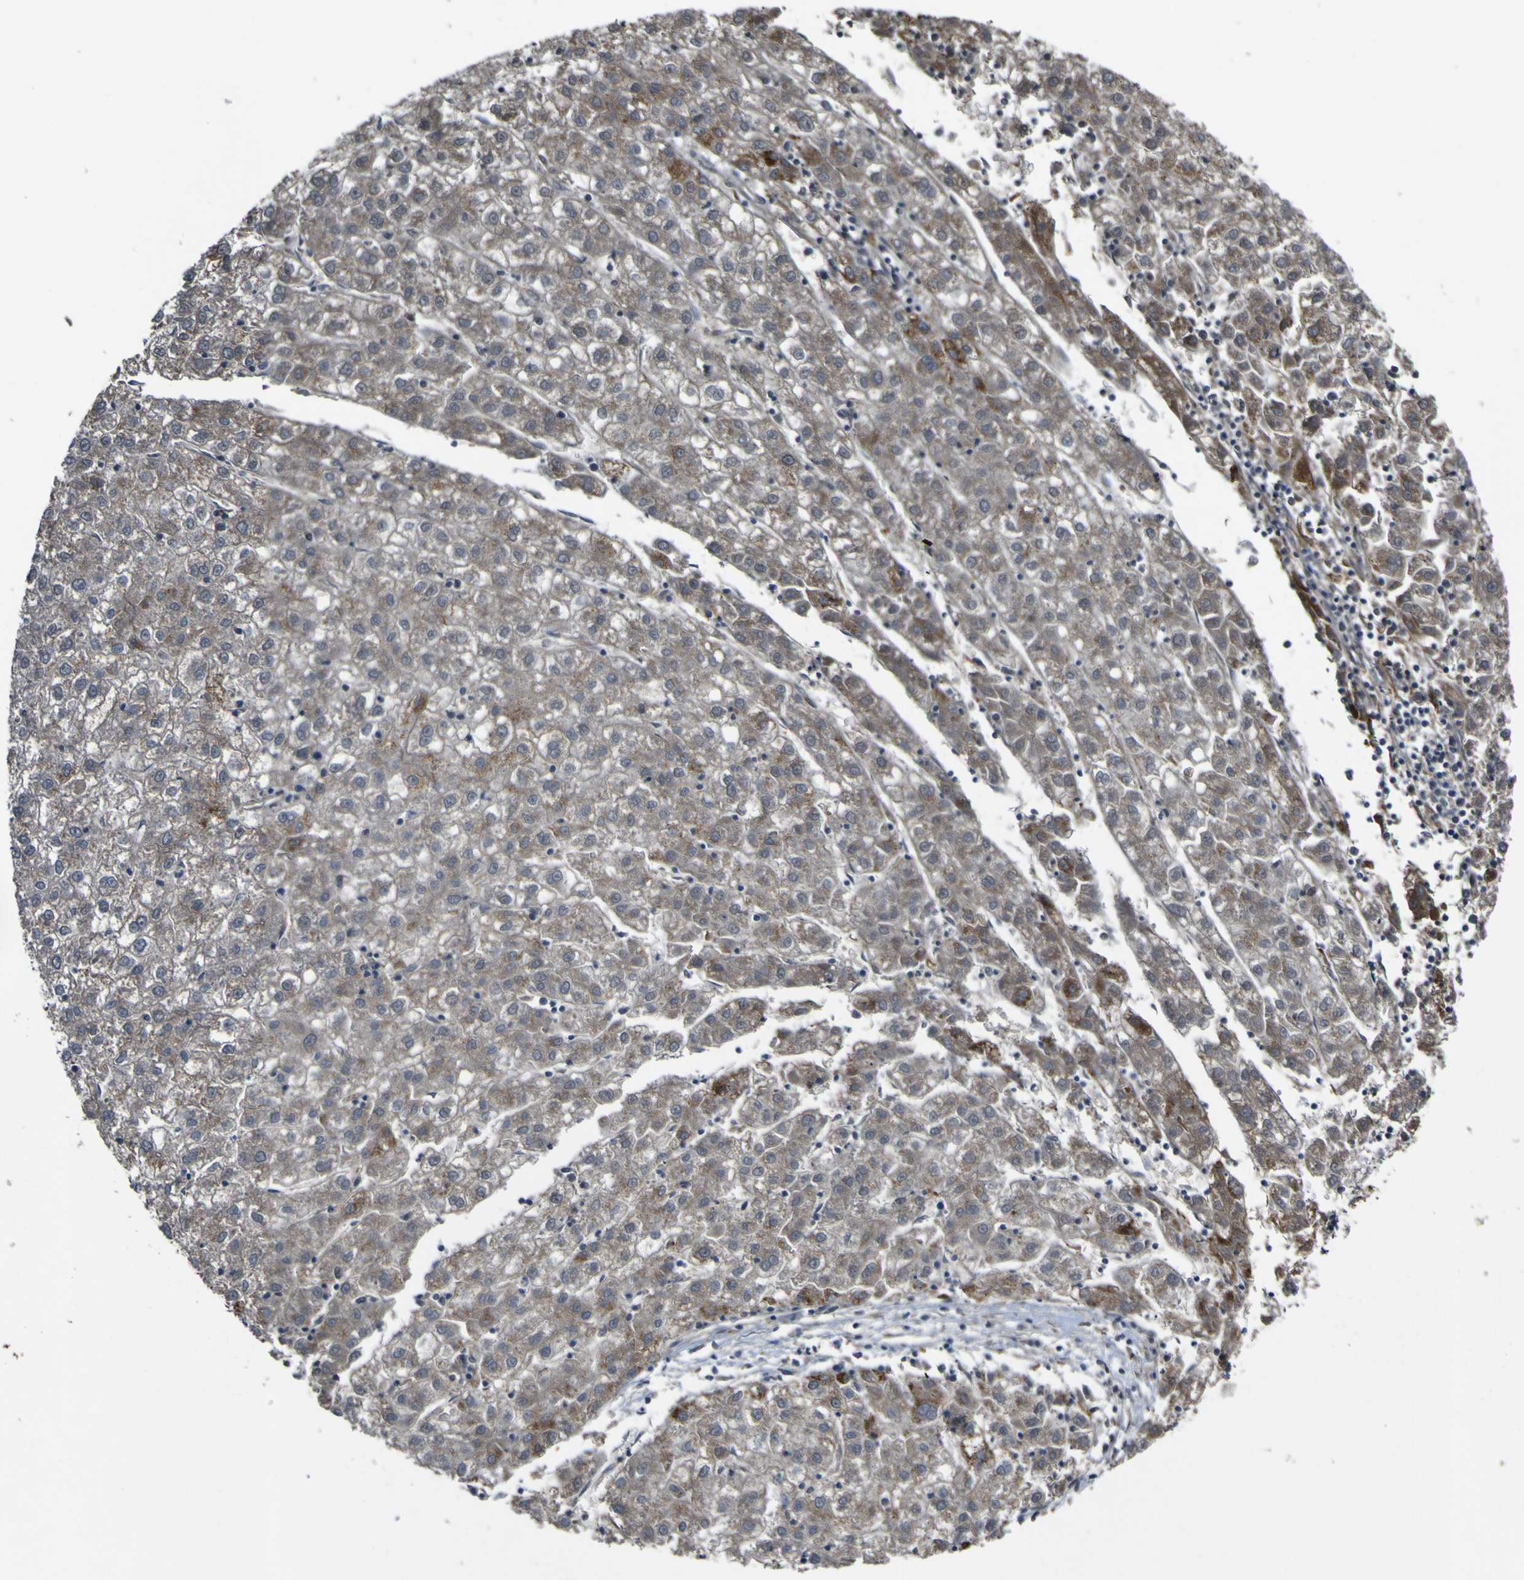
{"staining": {"intensity": "weak", "quantity": "25%-75%", "location": "cytoplasmic/membranous"}, "tissue": "liver cancer", "cell_type": "Tumor cells", "image_type": "cancer", "snomed": [{"axis": "morphology", "description": "Carcinoma, Hepatocellular, NOS"}, {"axis": "topography", "description": "Liver"}], "caption": "Immunohistochemical staining of human liver hepatocellular carcinoma displays weak cytoplasmic/membranous protein expression in approximately 25%-75% of tumor cells. (DAB = brown stain, brightfield microscopy at high magnification).", "gene": "GPLD1", "patient": {"sex": "male", "age": 72}}